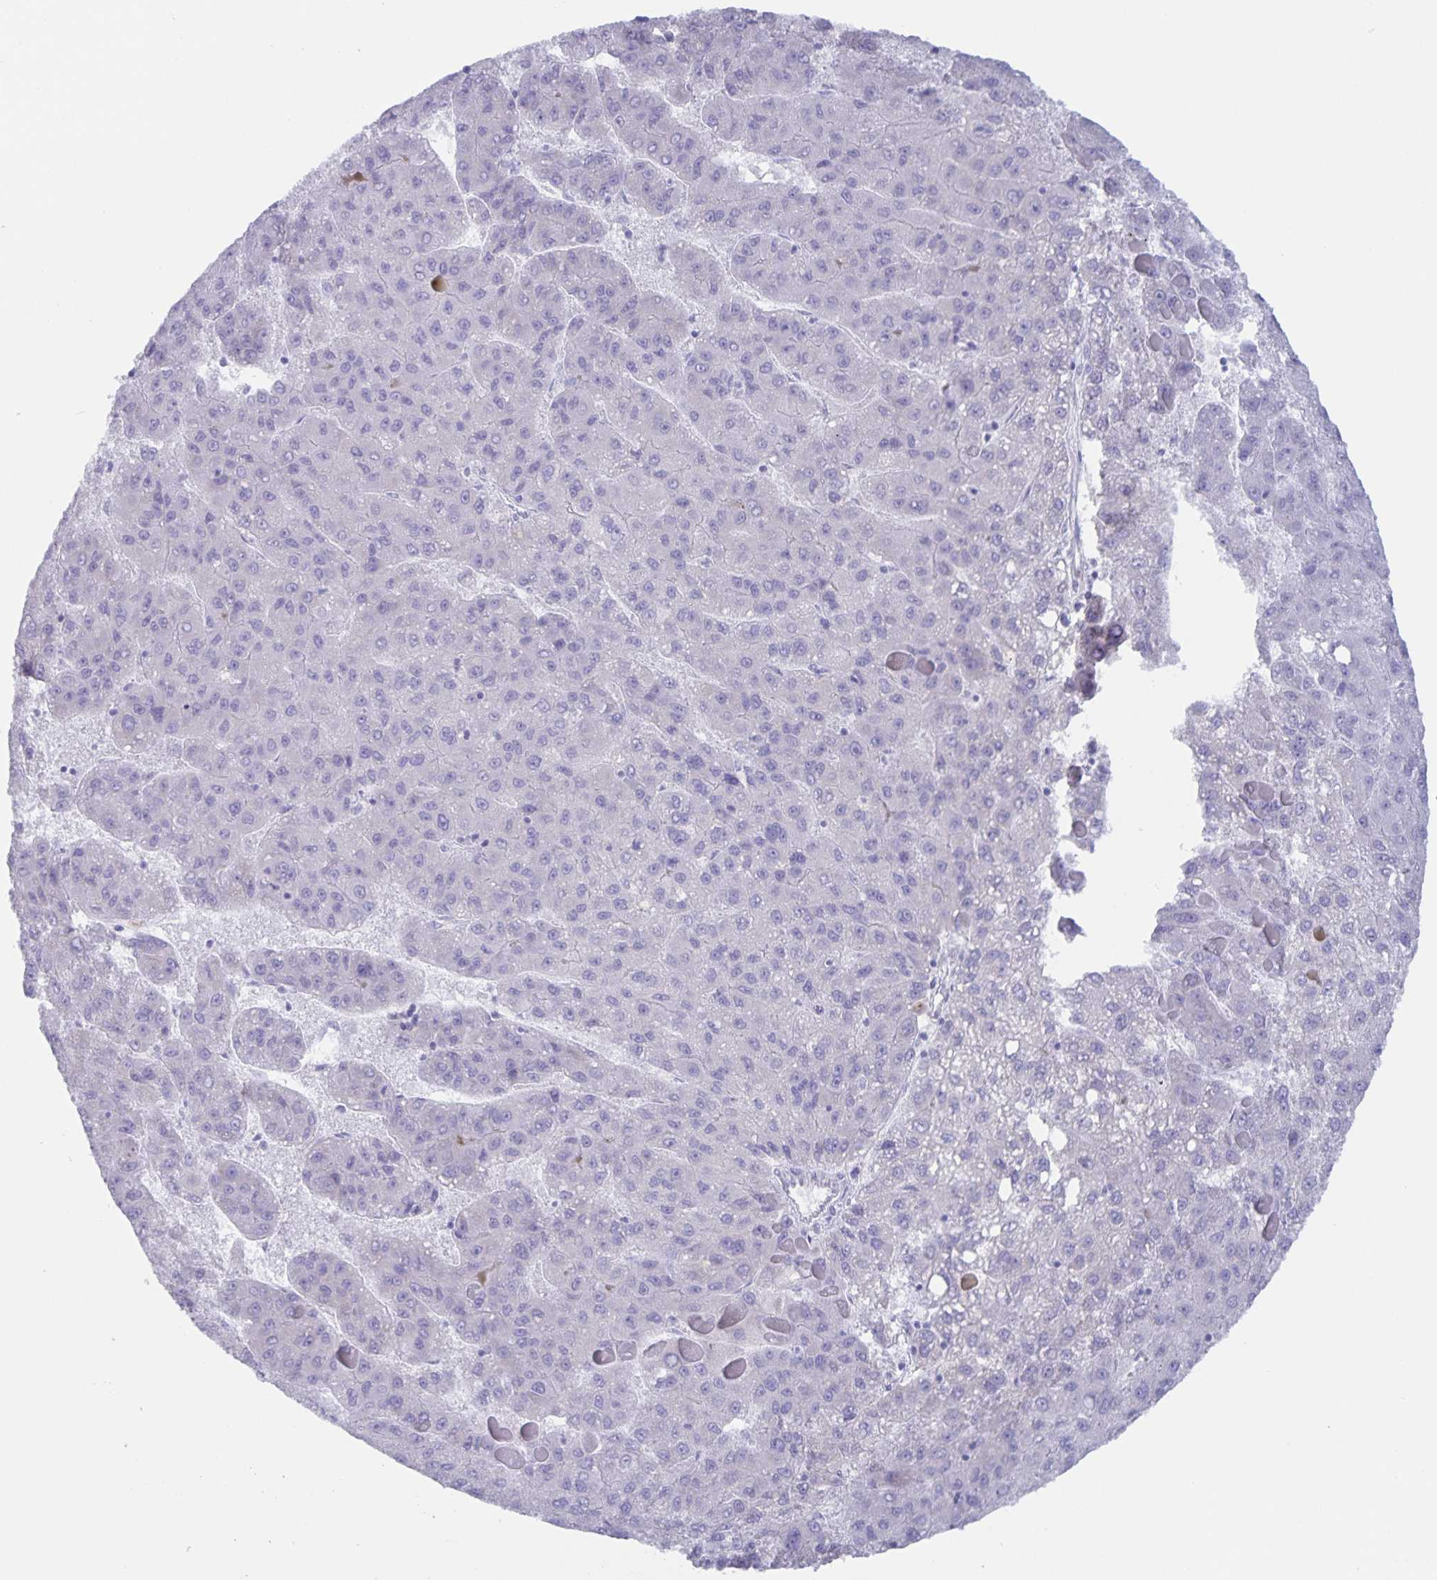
{"staining": {"intensity": "negative", "quantity": "none", "location": "none"}, "tissue": "liver cancer", "cell_type": "Tumor cells", "image_type": "cancer", "snomed": [{"axis": "morphology", "description": "Carcinoma, Hepatocellular, NOS"}, {"axis": "topography", "description": "Liver"}], "caption": "There is no significant staining in tumor cells of liver cancer.", "gene": "AQP4", "patient": {"sex": "female", "age": 82}}